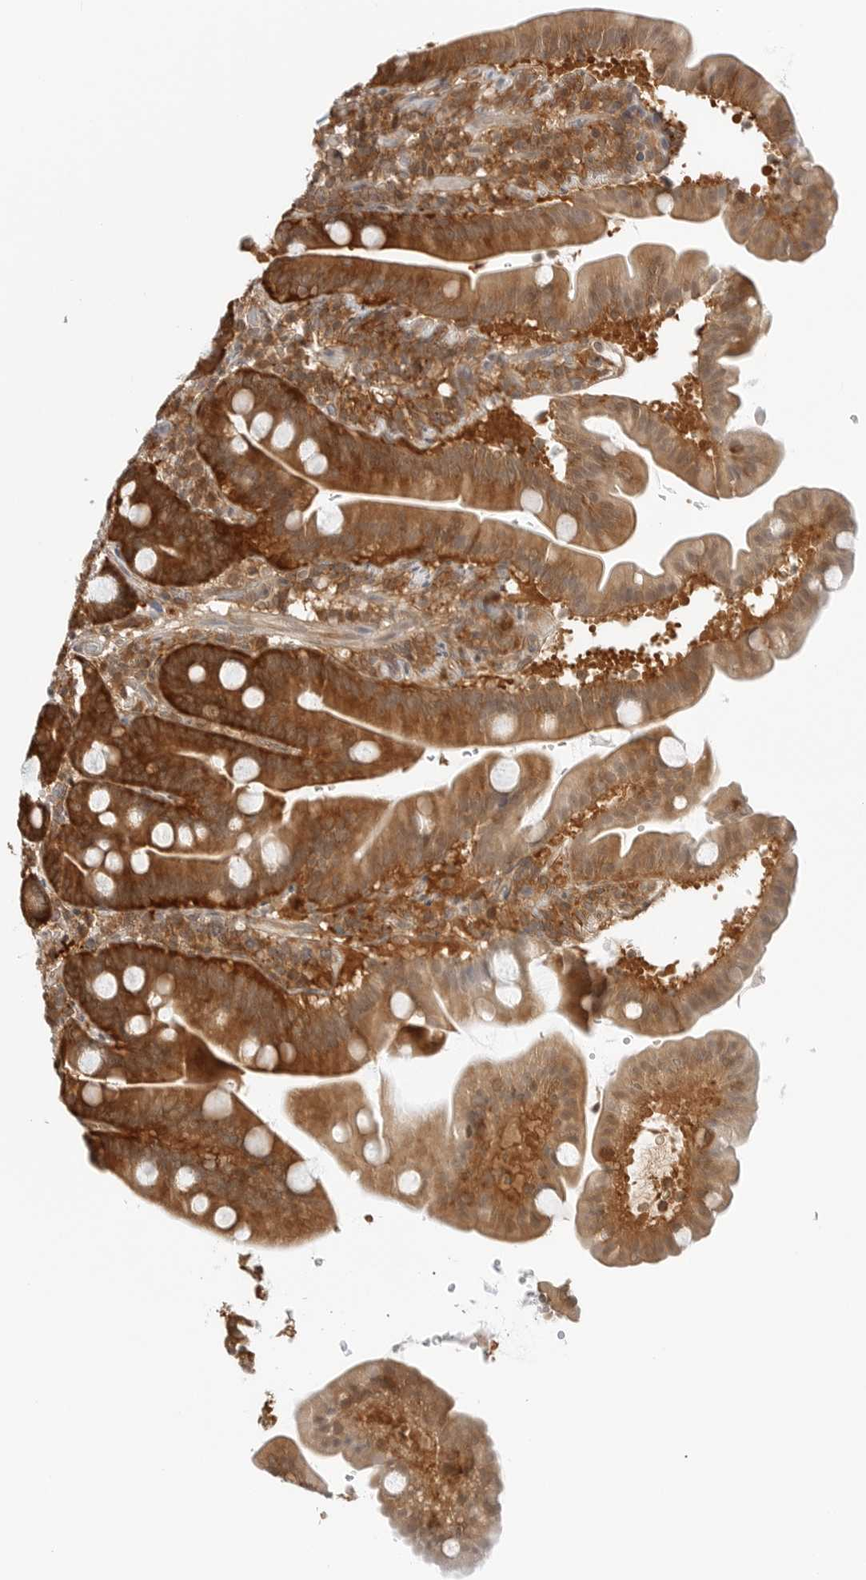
{"staining": {"intensity": "strong", "quantity": ">75%", "location": "cytoplasmic/membranous"}, "tissue": "duodenum", "cell_type": "Glandular cells", "image_type": "normal", "snomed": [{"axis": "morphology", "description": "Normal tissue, NOS"}, {"axis": "topography", "description": "Duodenum"}], "caption": "IHC staining of benign duodenum, which reveals high levels of strong cytoplasmic/membranous positivity in approximately >75% of glandular cells indicating strong cytoplasmic/membranous protein positivity. The staining was performed using DAB (brown) for protein detection and nuclei were counterstained in hematoxylin (blue).", "gene": "NUDC", "patient": {"sex": "male", "age": 54}}